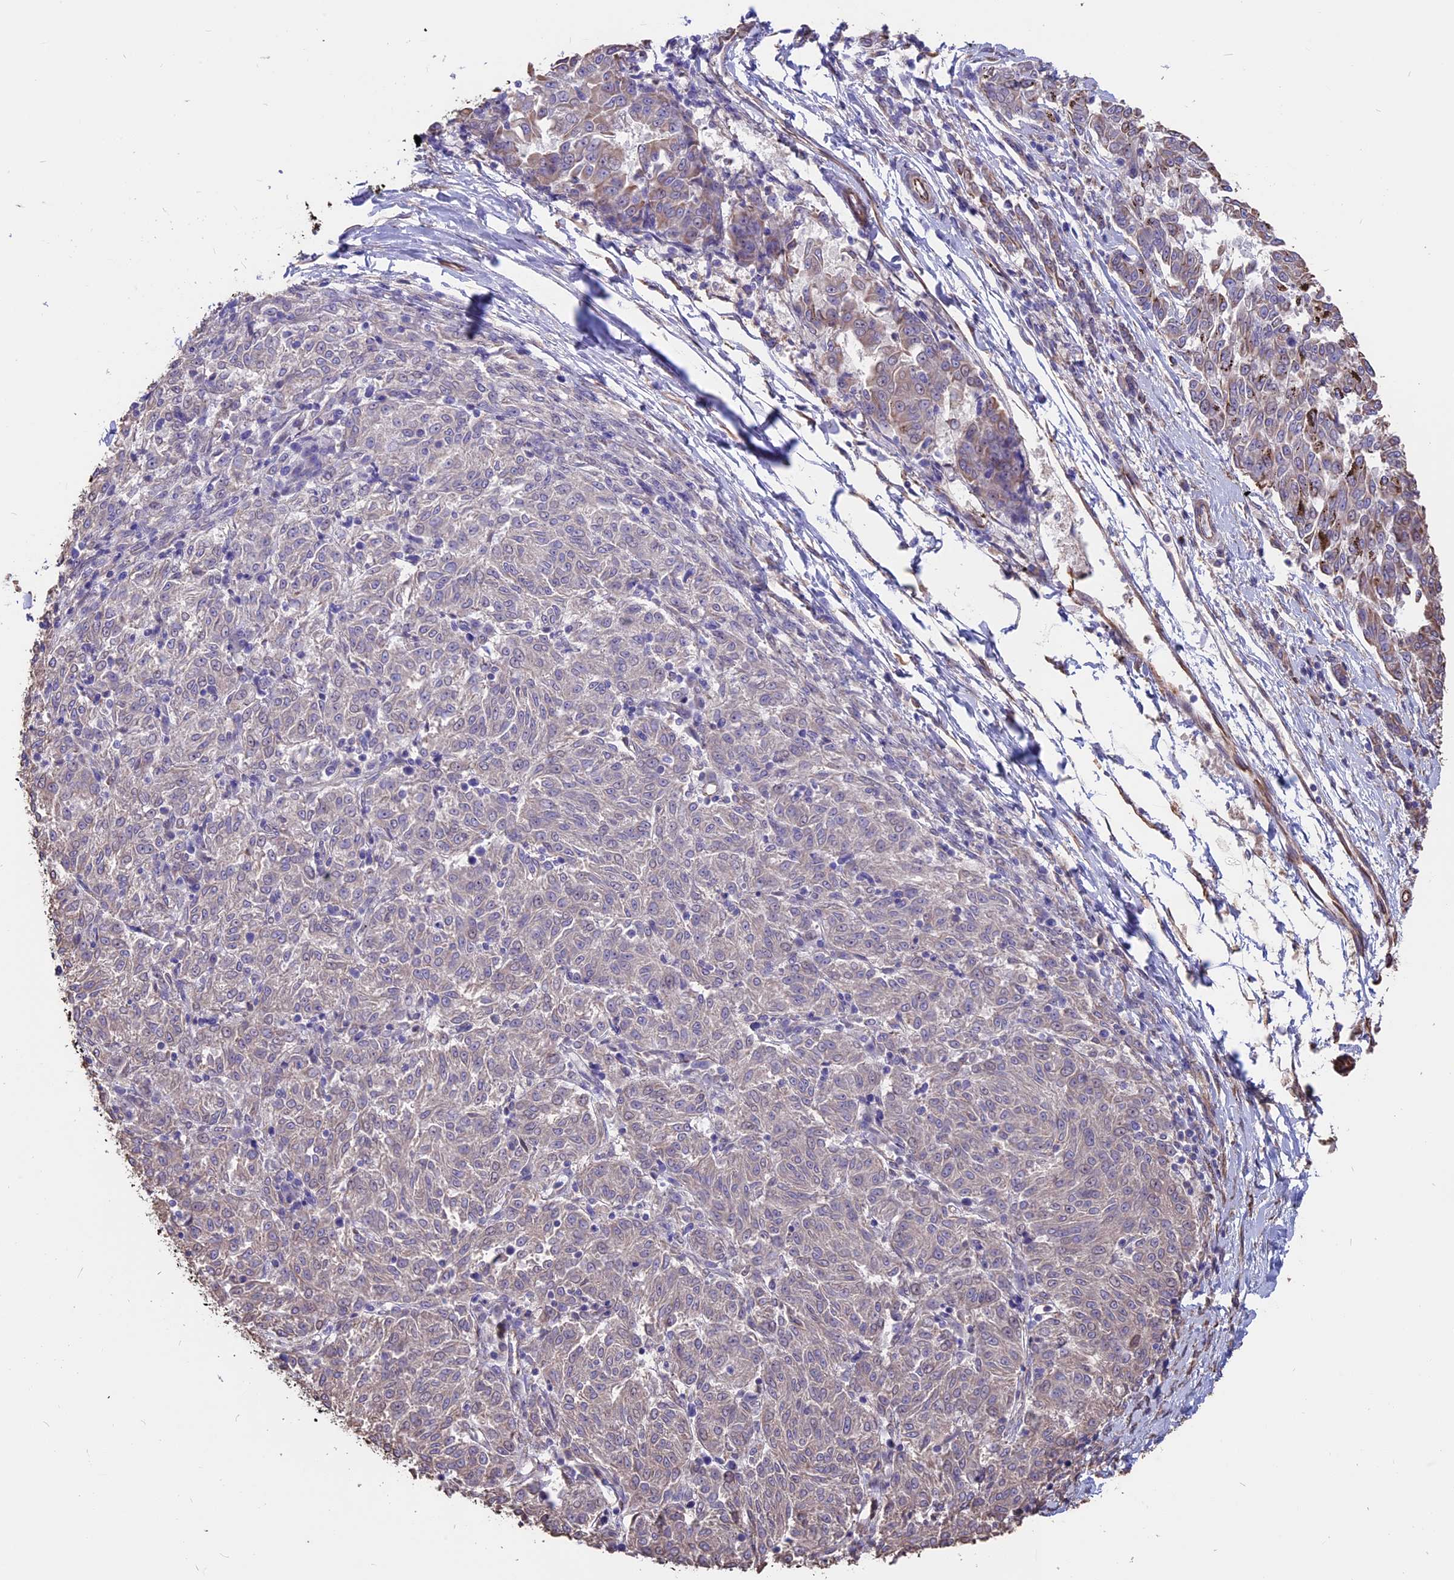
{"staining": {"intensity": "weak", "quantity": "<25%", "location": "cytoplasmic/membranous"}, "tissue": "melanoma", "cell_type": "Tumor cells", "image_type": "cancer", "snomed": [{"axis": "morphology", "description": "Malignant melanoma, NOS"}, {"axis": "topography", "description": "Skin"}], "caption": "A micrograph of human melanoma is negative for staining in tumor cells.", "gene": "SEH1L", "patient": {"sex": "female", "age": 72}}